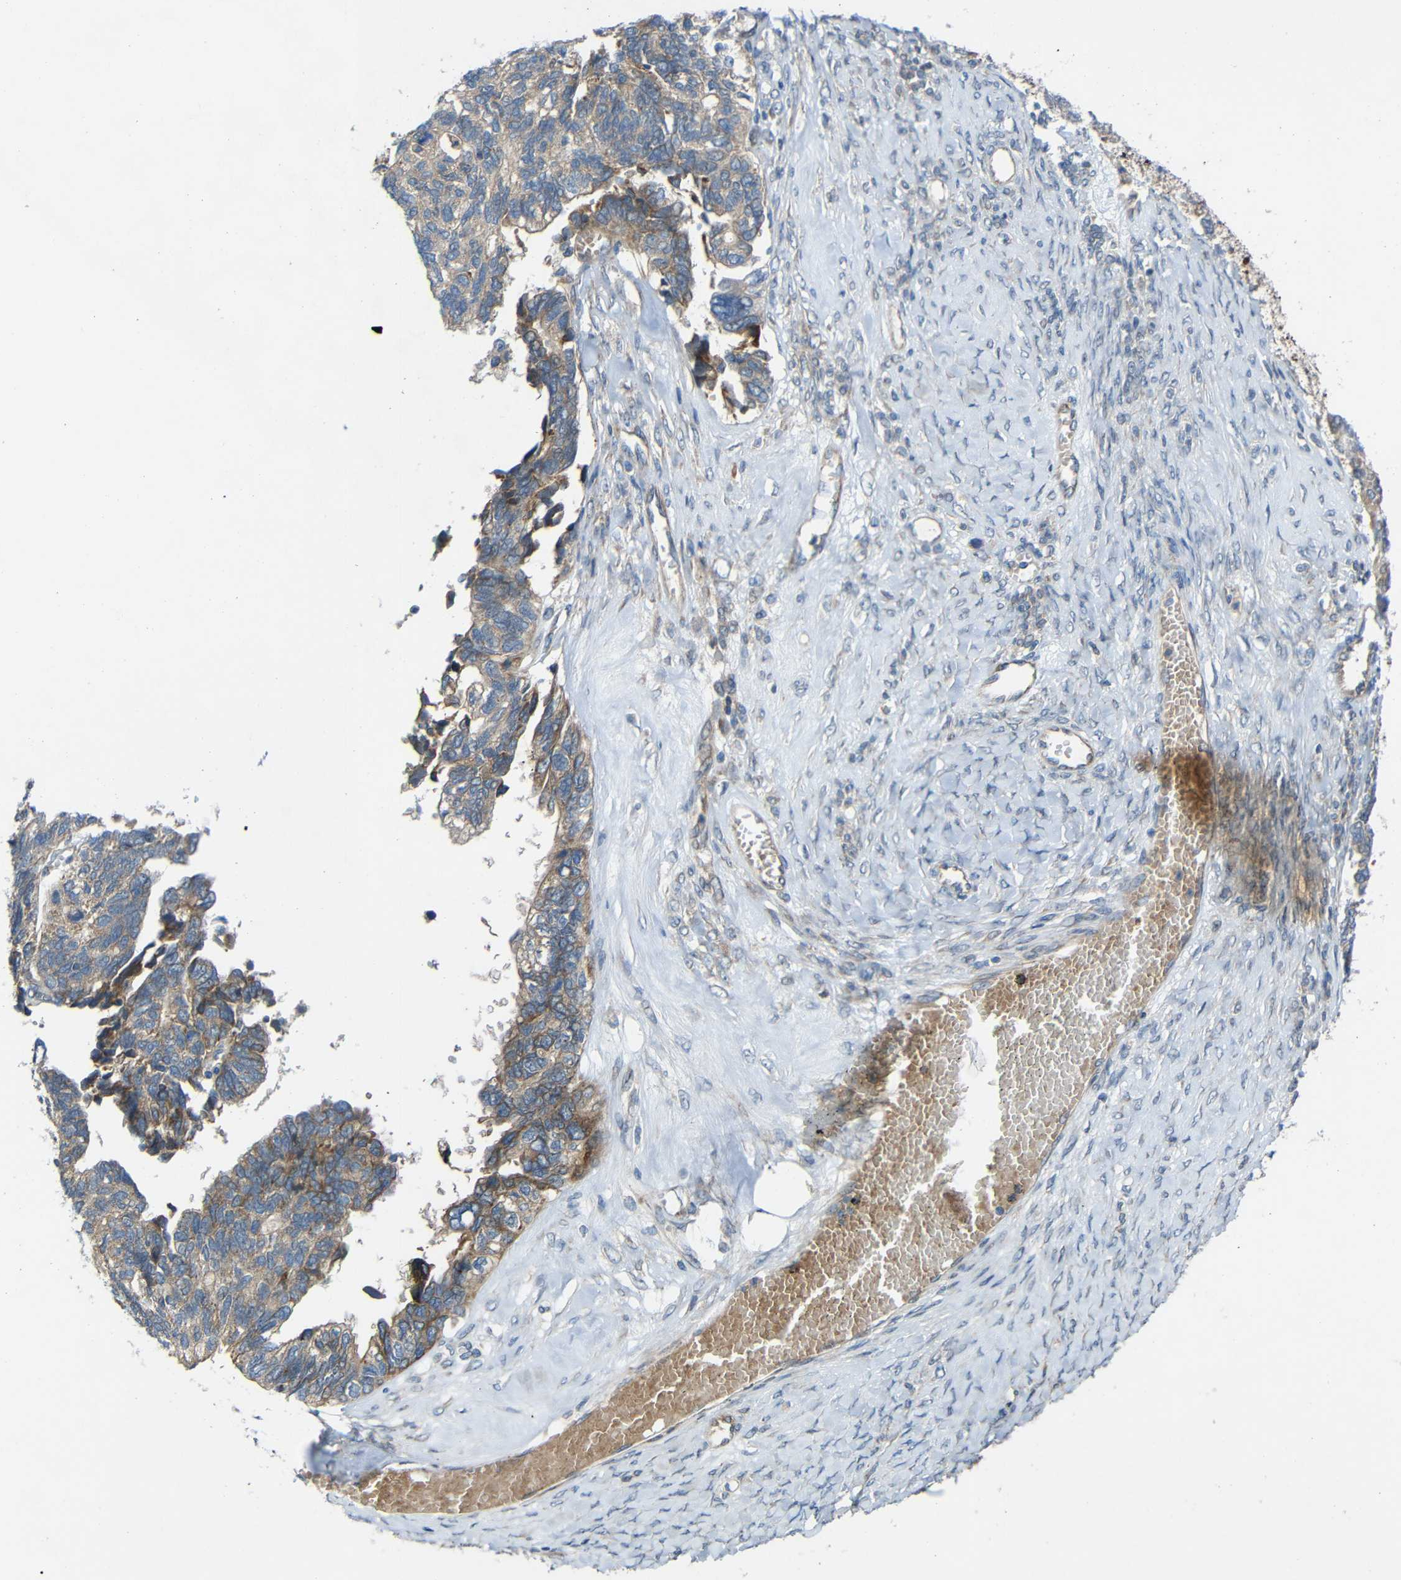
{"staining": {"intensity": "weak", "quantity": ">75%", "location": "cytoplasmic/membranous"}, "tissue": "ovarian cancer", "cell_type": "Tumor cells", "image_type": "cancer", "snomed": [{"axis": "morphology", "description": "Cystadenocarcinoma, serous, NOS"}, {"axis": "topography", "description": "Ovary"}], "caption": "Ovarian serous cystadenocarcinoma stained for a protein (brown) displays weak cytoplasmic/membranous positive positivity in approximately >75% of tumor cells.", "gene": "TMEM25", "patient": {"sex": "female", "age": 79}}